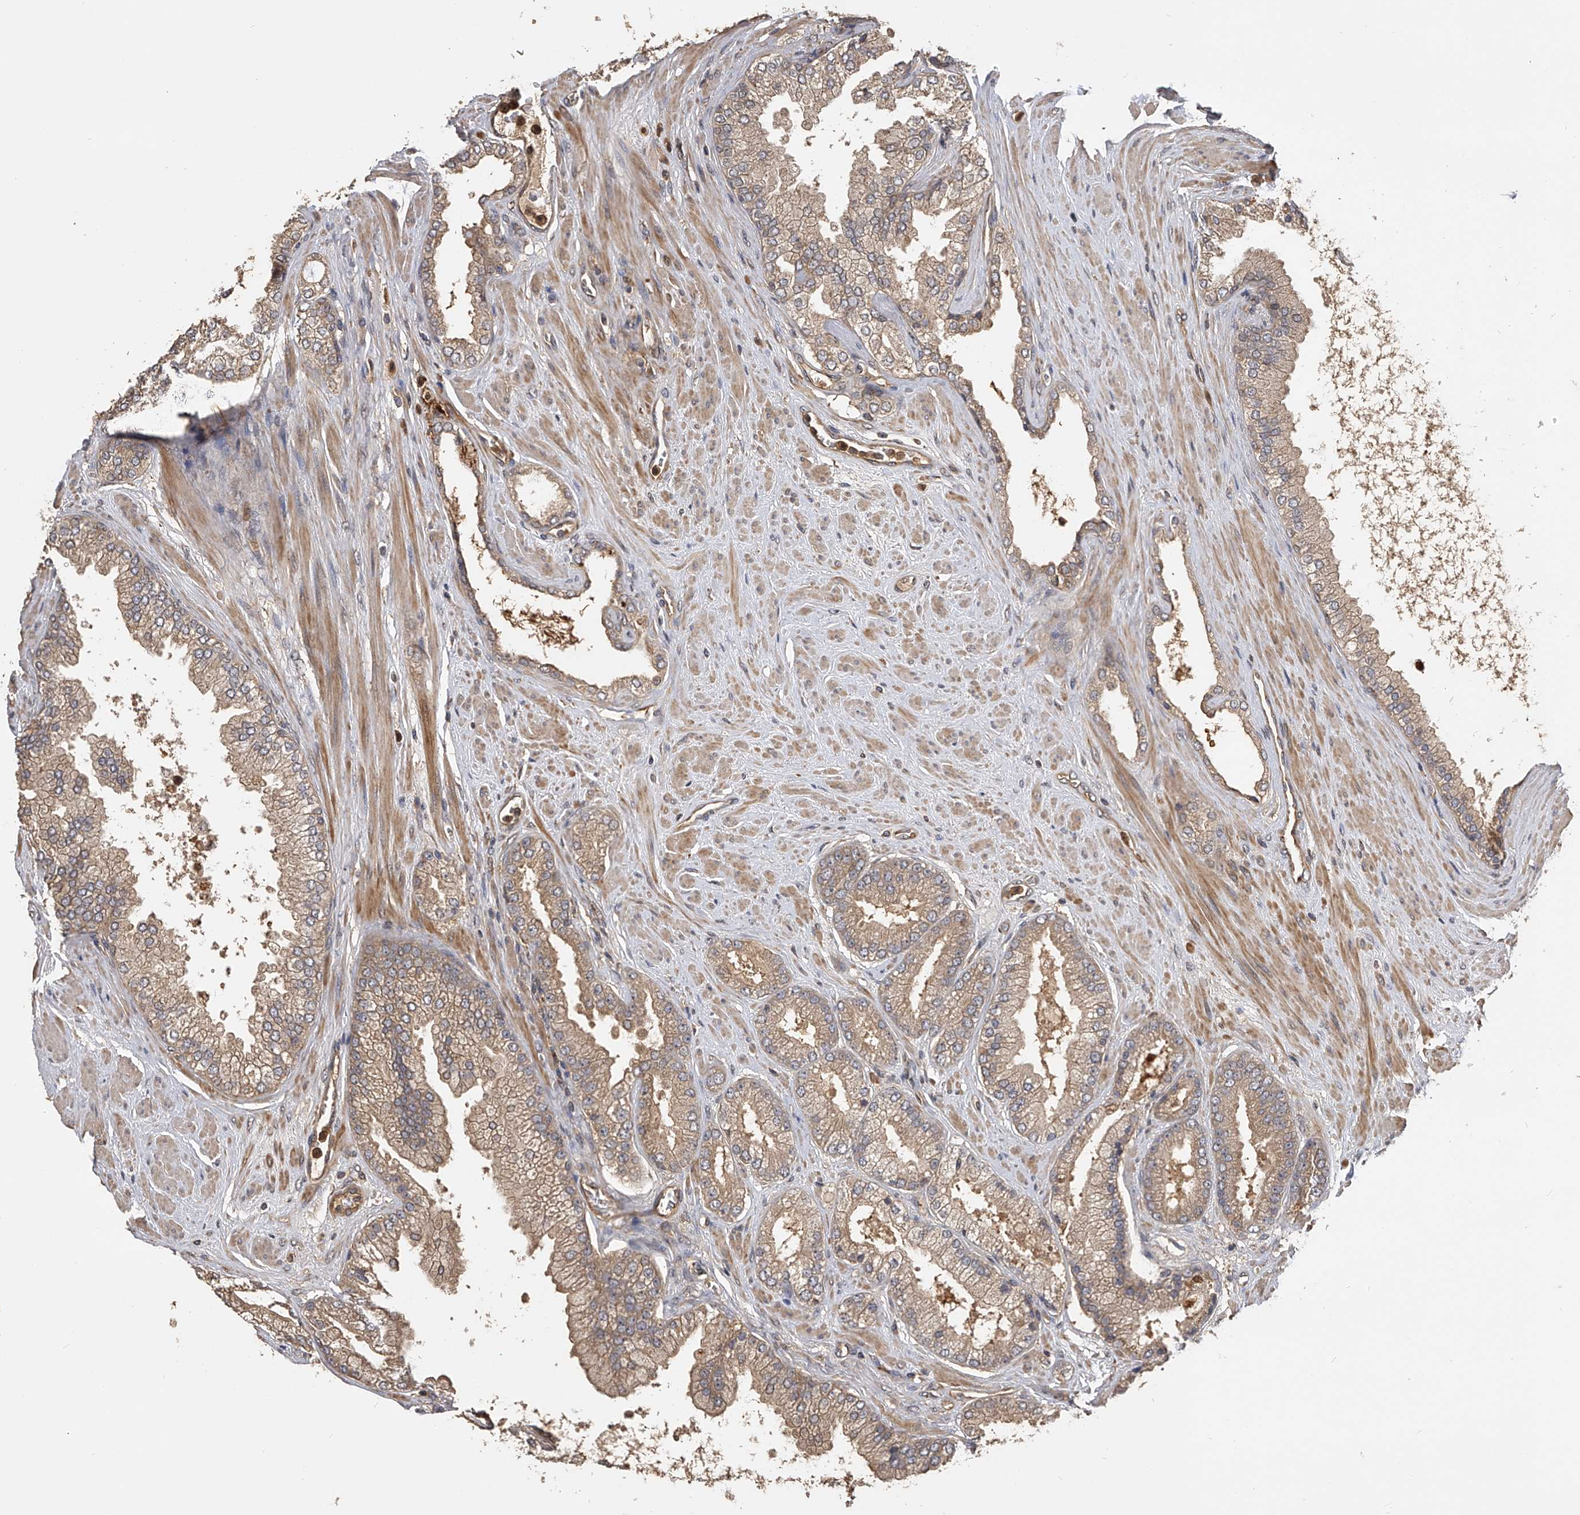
{"staining": {"intensity": "moderate", "quantity": ">75%", "location": "cytoplasmic/membranous"}, "tissue": "prostate cancer", "cell_type": "Tumor cells", "image_type": "cancer", "snomed": [{"axis": "morphology", "description": "Adenocarcinoma, High grade"}, {"axis": "topography", "description": "Prostate"}], "caption": "Immunohistochemistry histopathology image of prostate adenocarcinoma (high-grade) stained for a protein (brown), which reveals medium levels of moderate cytoplasmic/membranous positivity in approximately >75% of tumor cells.", "gene": "PTPRA", "patient": {"sex": "male", "age": 58}}